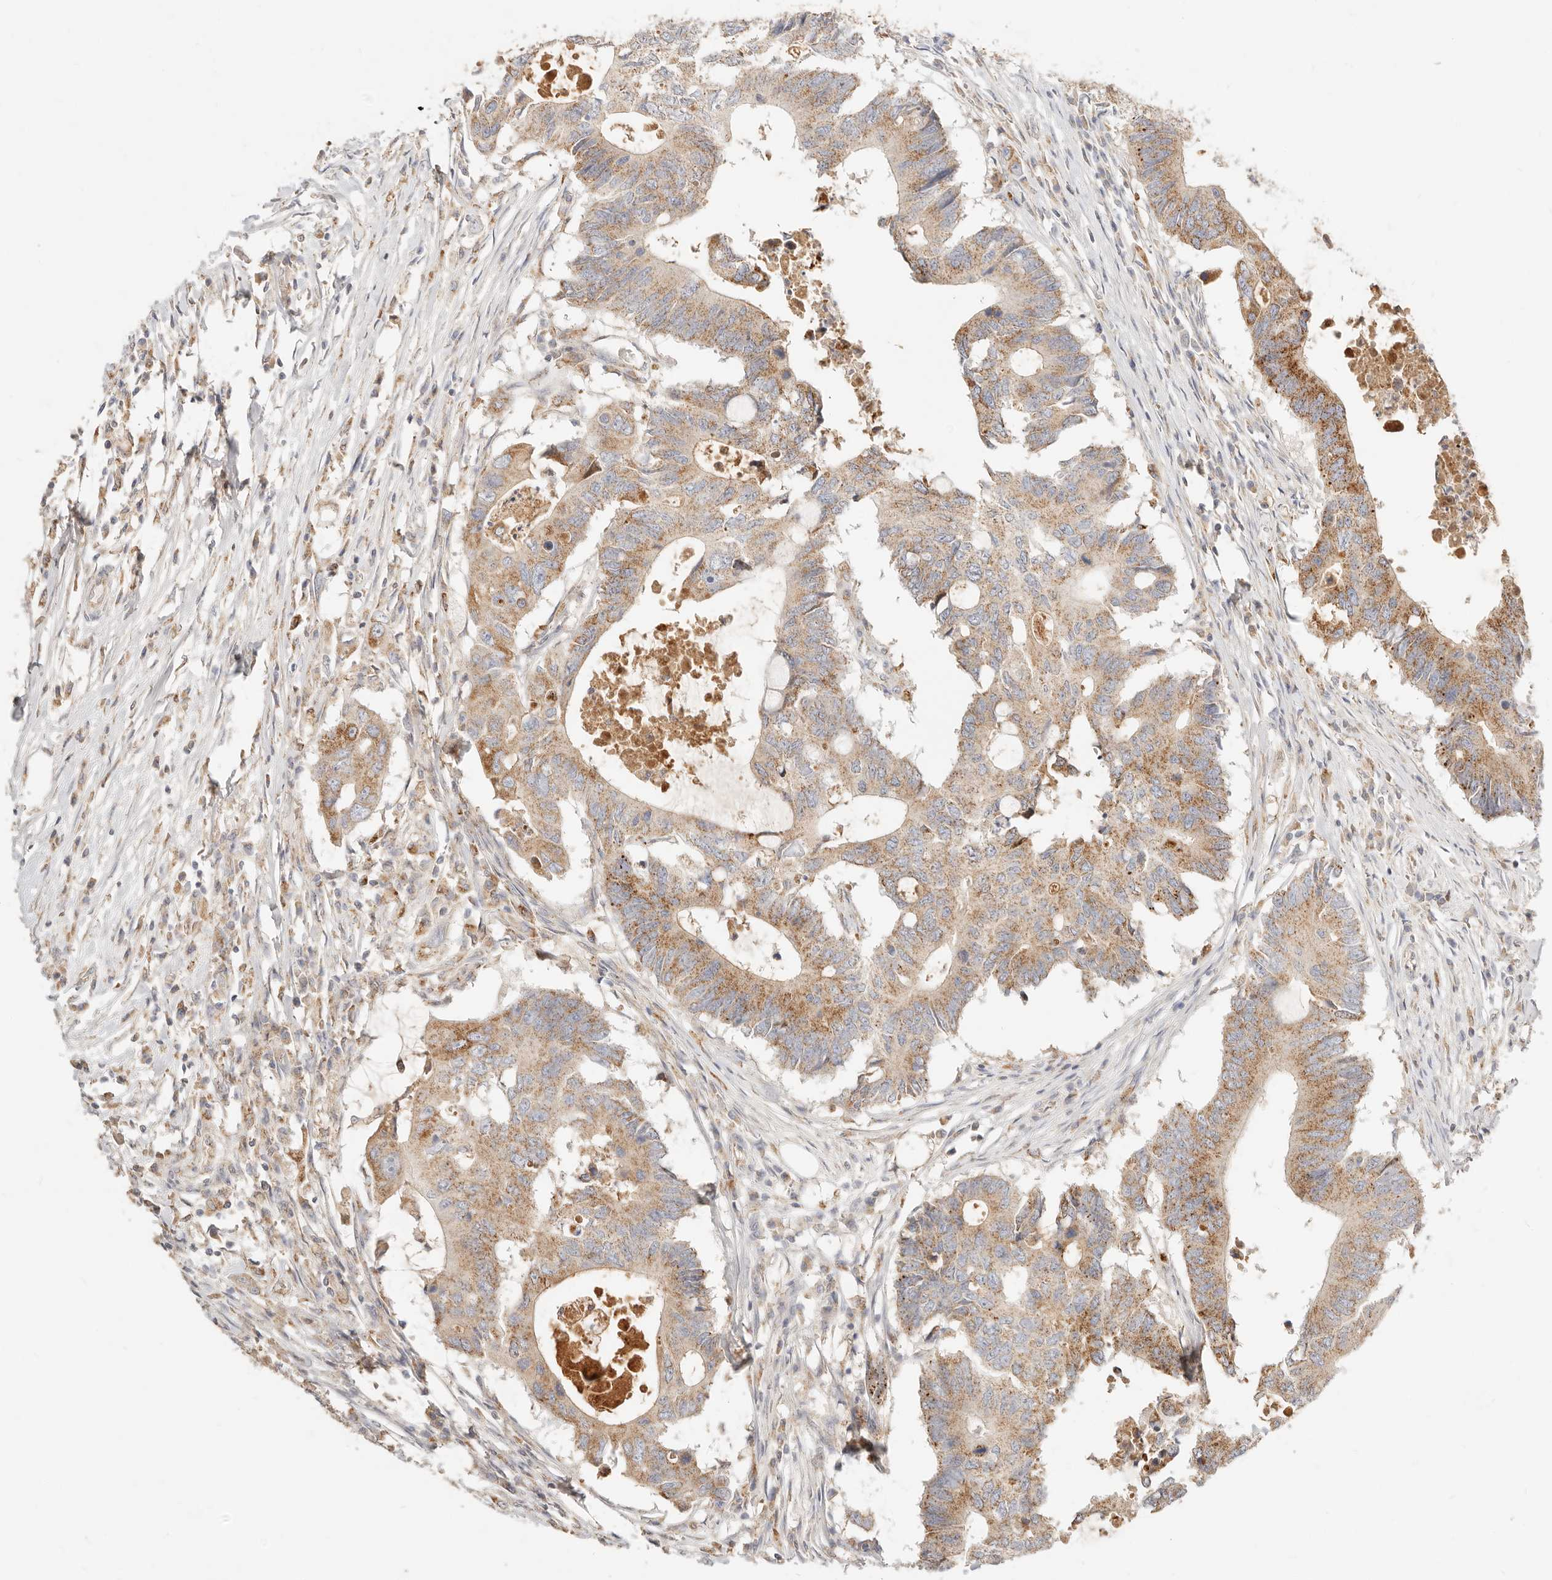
{"staining": {"intensity": "moderate", "quantity": ">75%", "location": "cytoplasmic/membranous"}, "tissue": "colorectal cancer", "cell_type": "Tumor cells", "image_type": "cancer", "snomed": [{"axis": "morphology", "description": "Adenocarcinoma, NOS"}, {"axis": "topography", "description": "Colon"}], "caption": "An image of colorectal cancer stained for a protein exhibits moderate cytoplasmic/membranous brown staining in tumor cells.", "gene": "ACOX1", "patient": {"sex": "male", "age": 71}}